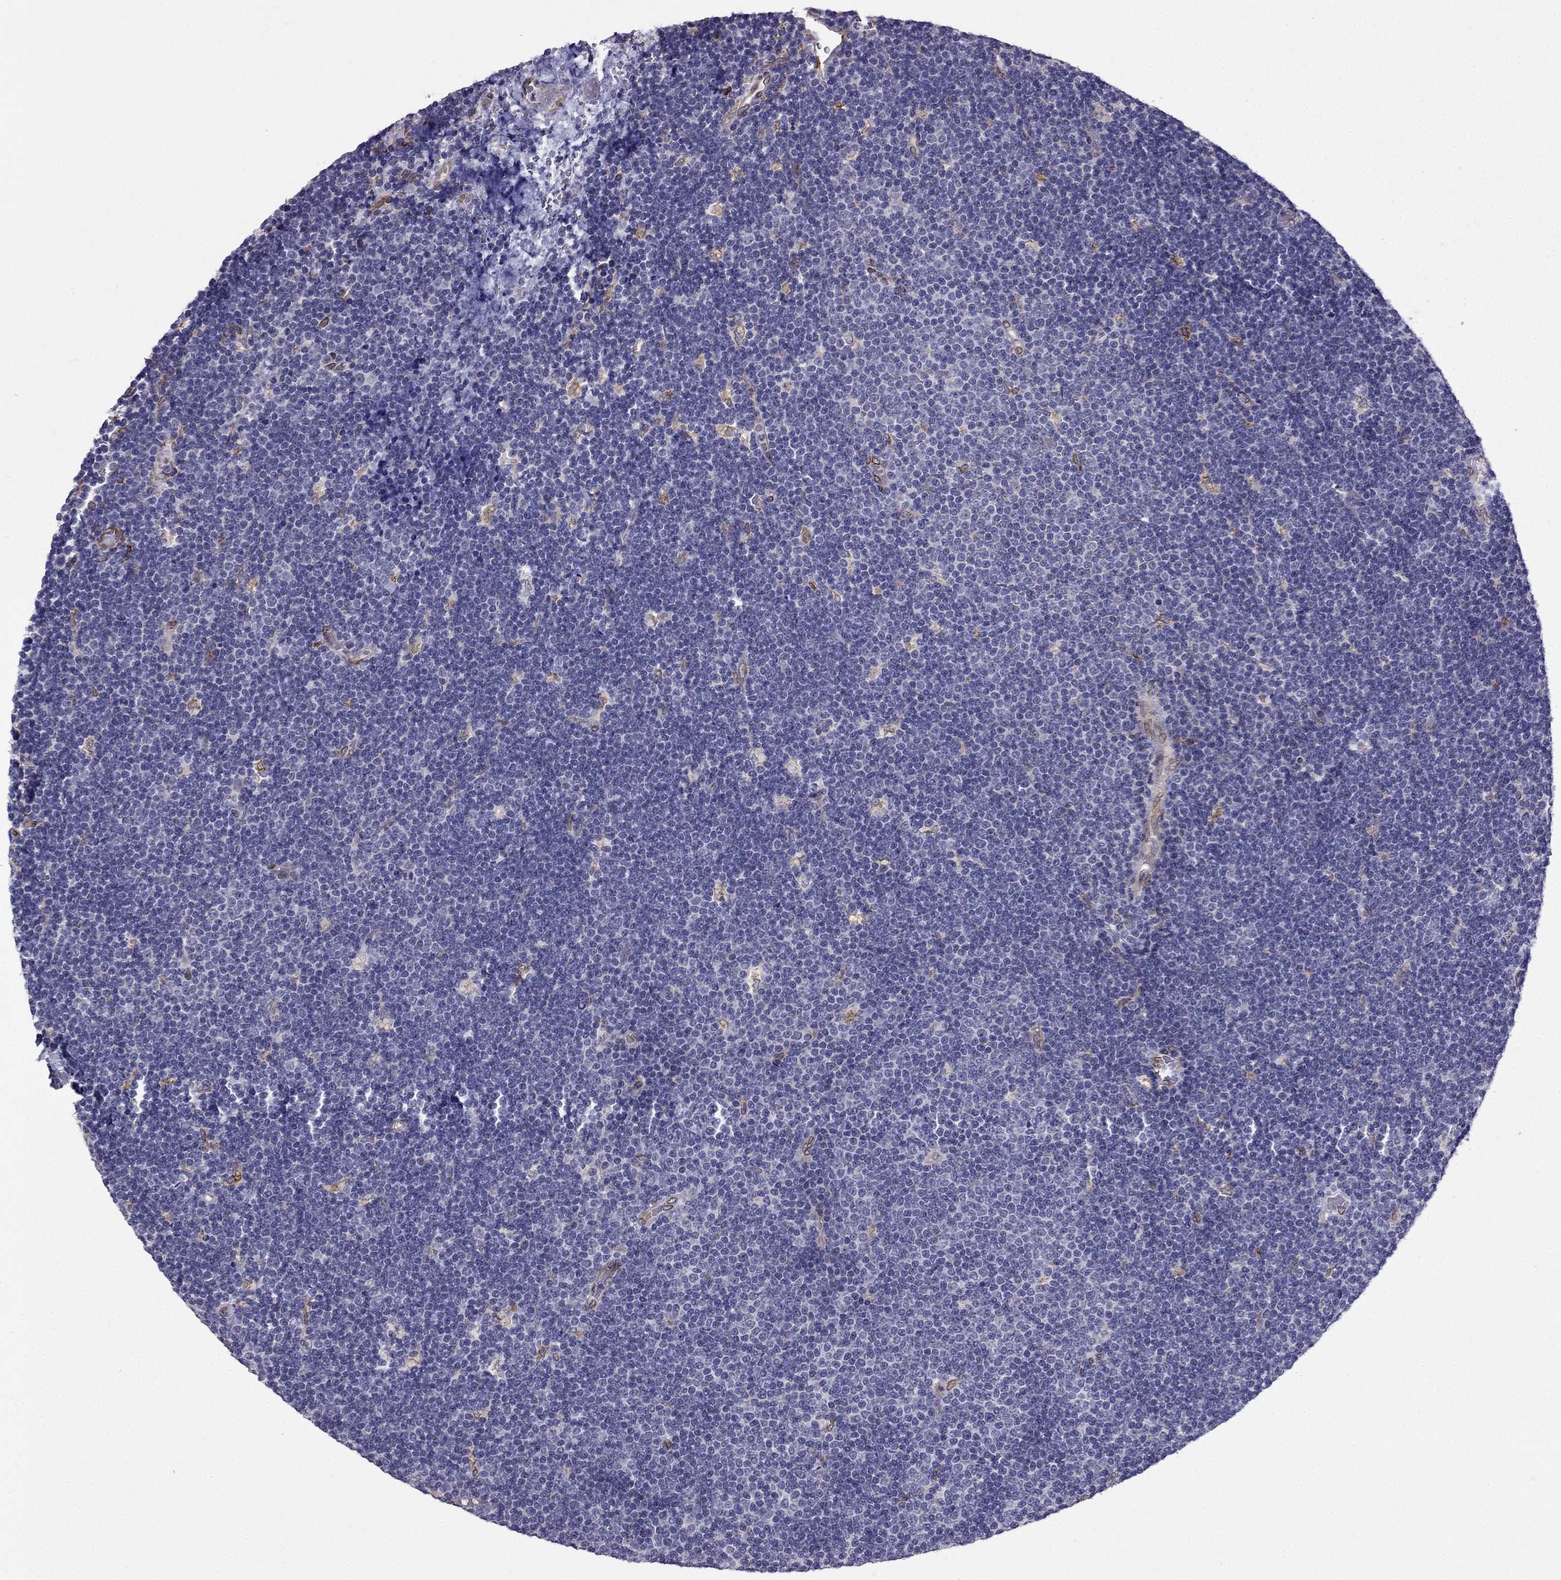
{"staining": {"intensity": "negative", "quantity": "none", "location": "none"}, "tissue": "lymphoma", "cell_type": "Tumor cells", "image_type": "cancer", "snomed": [{"axis": "morphology", "description": "Malignant lymphoma, non-Hodgkin's type, Low grade"}, {"axis": "topography", "description": "Brain"}], "caption": "A photomicrograph of malignant lymphoma, non-Hodgkin's type (low-grade) stained for a protein reveals no brown staining in tumor cells. The staining is performed using DAB (3,3'-diaminobenzidine) brown chromogen with nuclei counter-stained in using hematoxylin.", "gene": "IKBIP", "patient": {"sex": "female", "age": 66}}